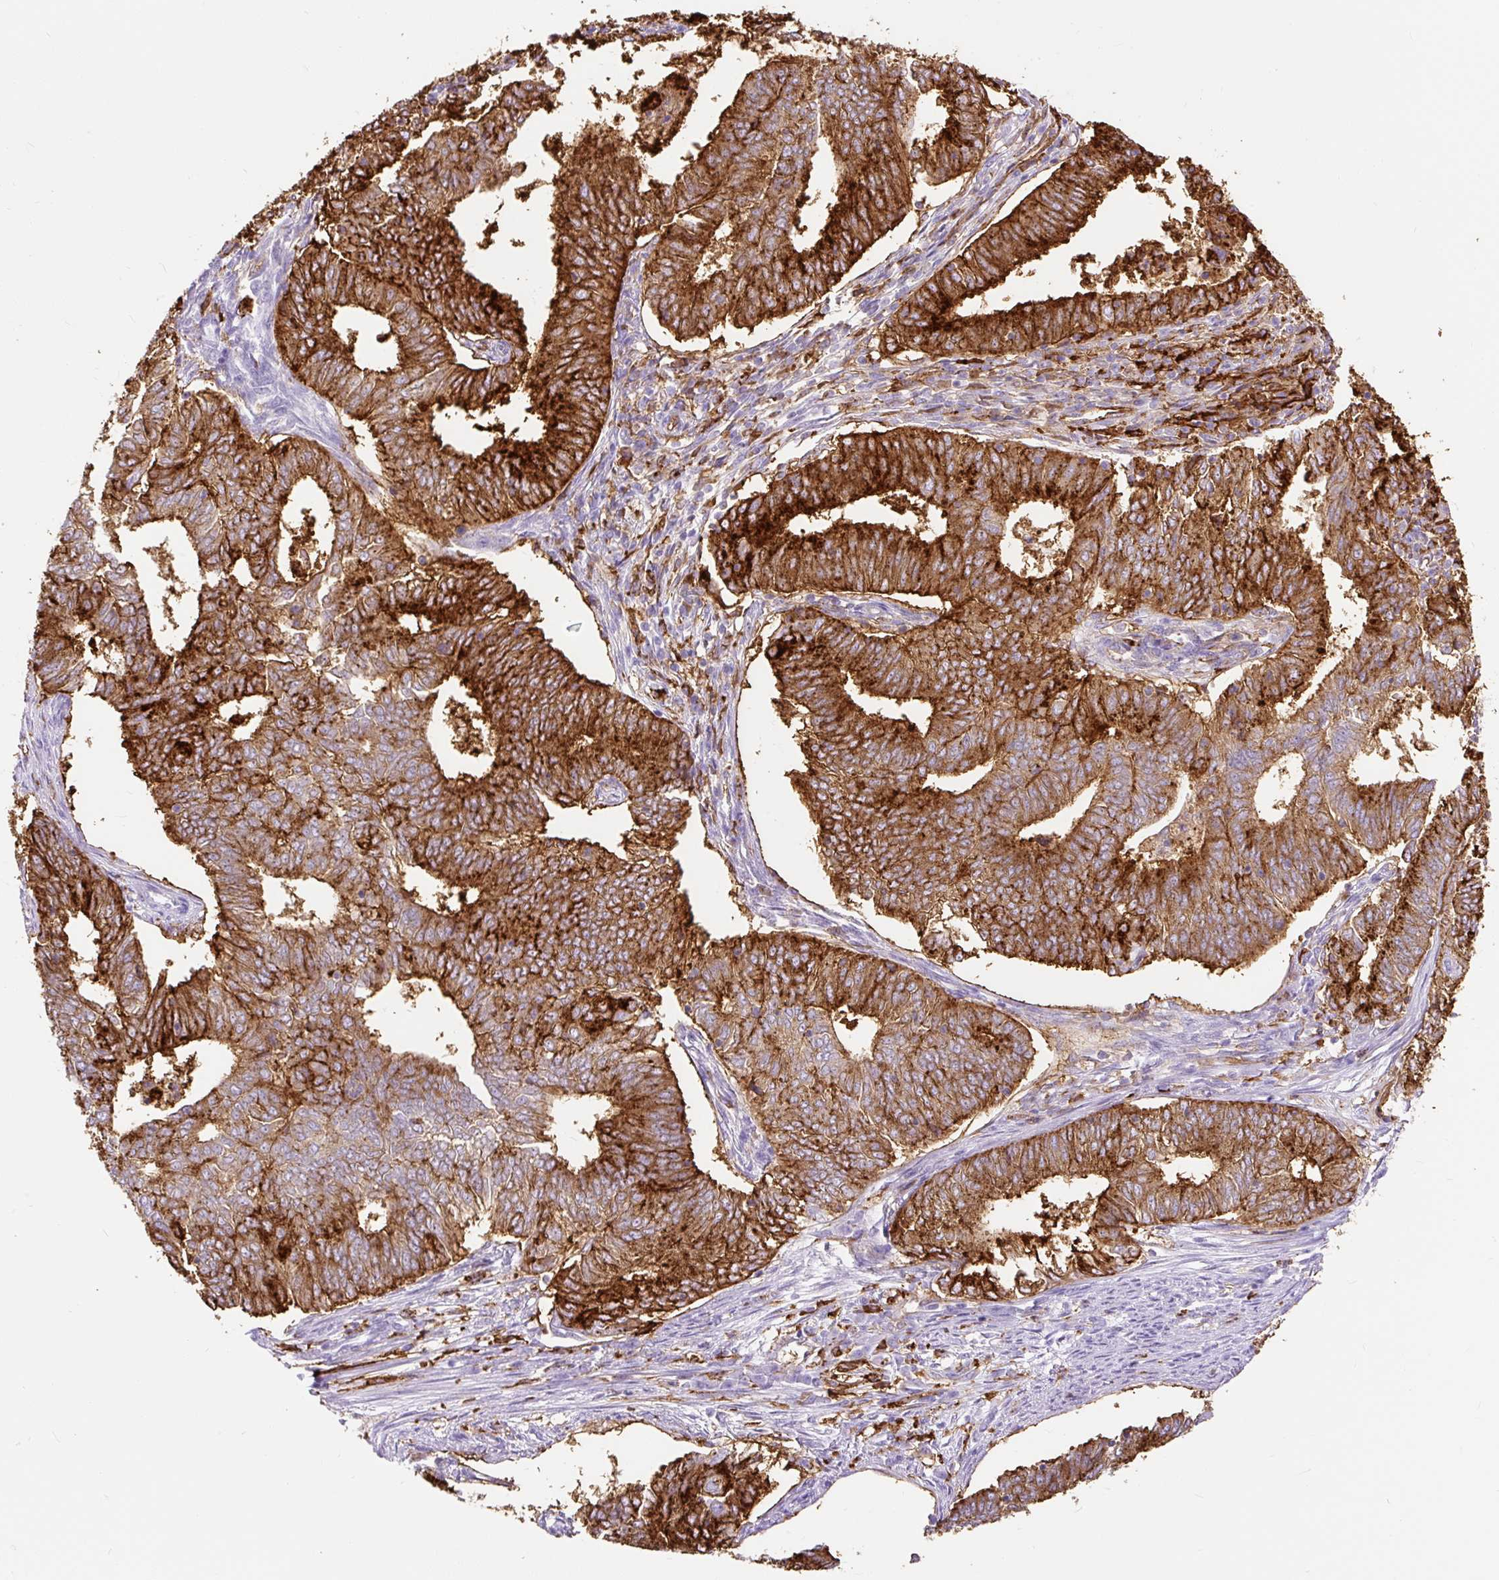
{"staining": {"intensity": "strong", "quantity": ">75%", "location": "cytoplasmic/membranous"}, "tissue": "endometrial cancer", "cell_type": "Tumor cells", "image_type": "cancer", "snomed": [{"axis": "morphology", "description": "Adenocarcinoma, NOS"}, {"axis": "topography", "description": "Endometrium"}], "caption": "Endometrial cancer stained for a protein (brown) displays strong cytoplasmic/membranous positive positivity in approximately >75% of tumor cells.", "gene": "HLA-DRA", "patient": {"sex": "female", "age": 62}}